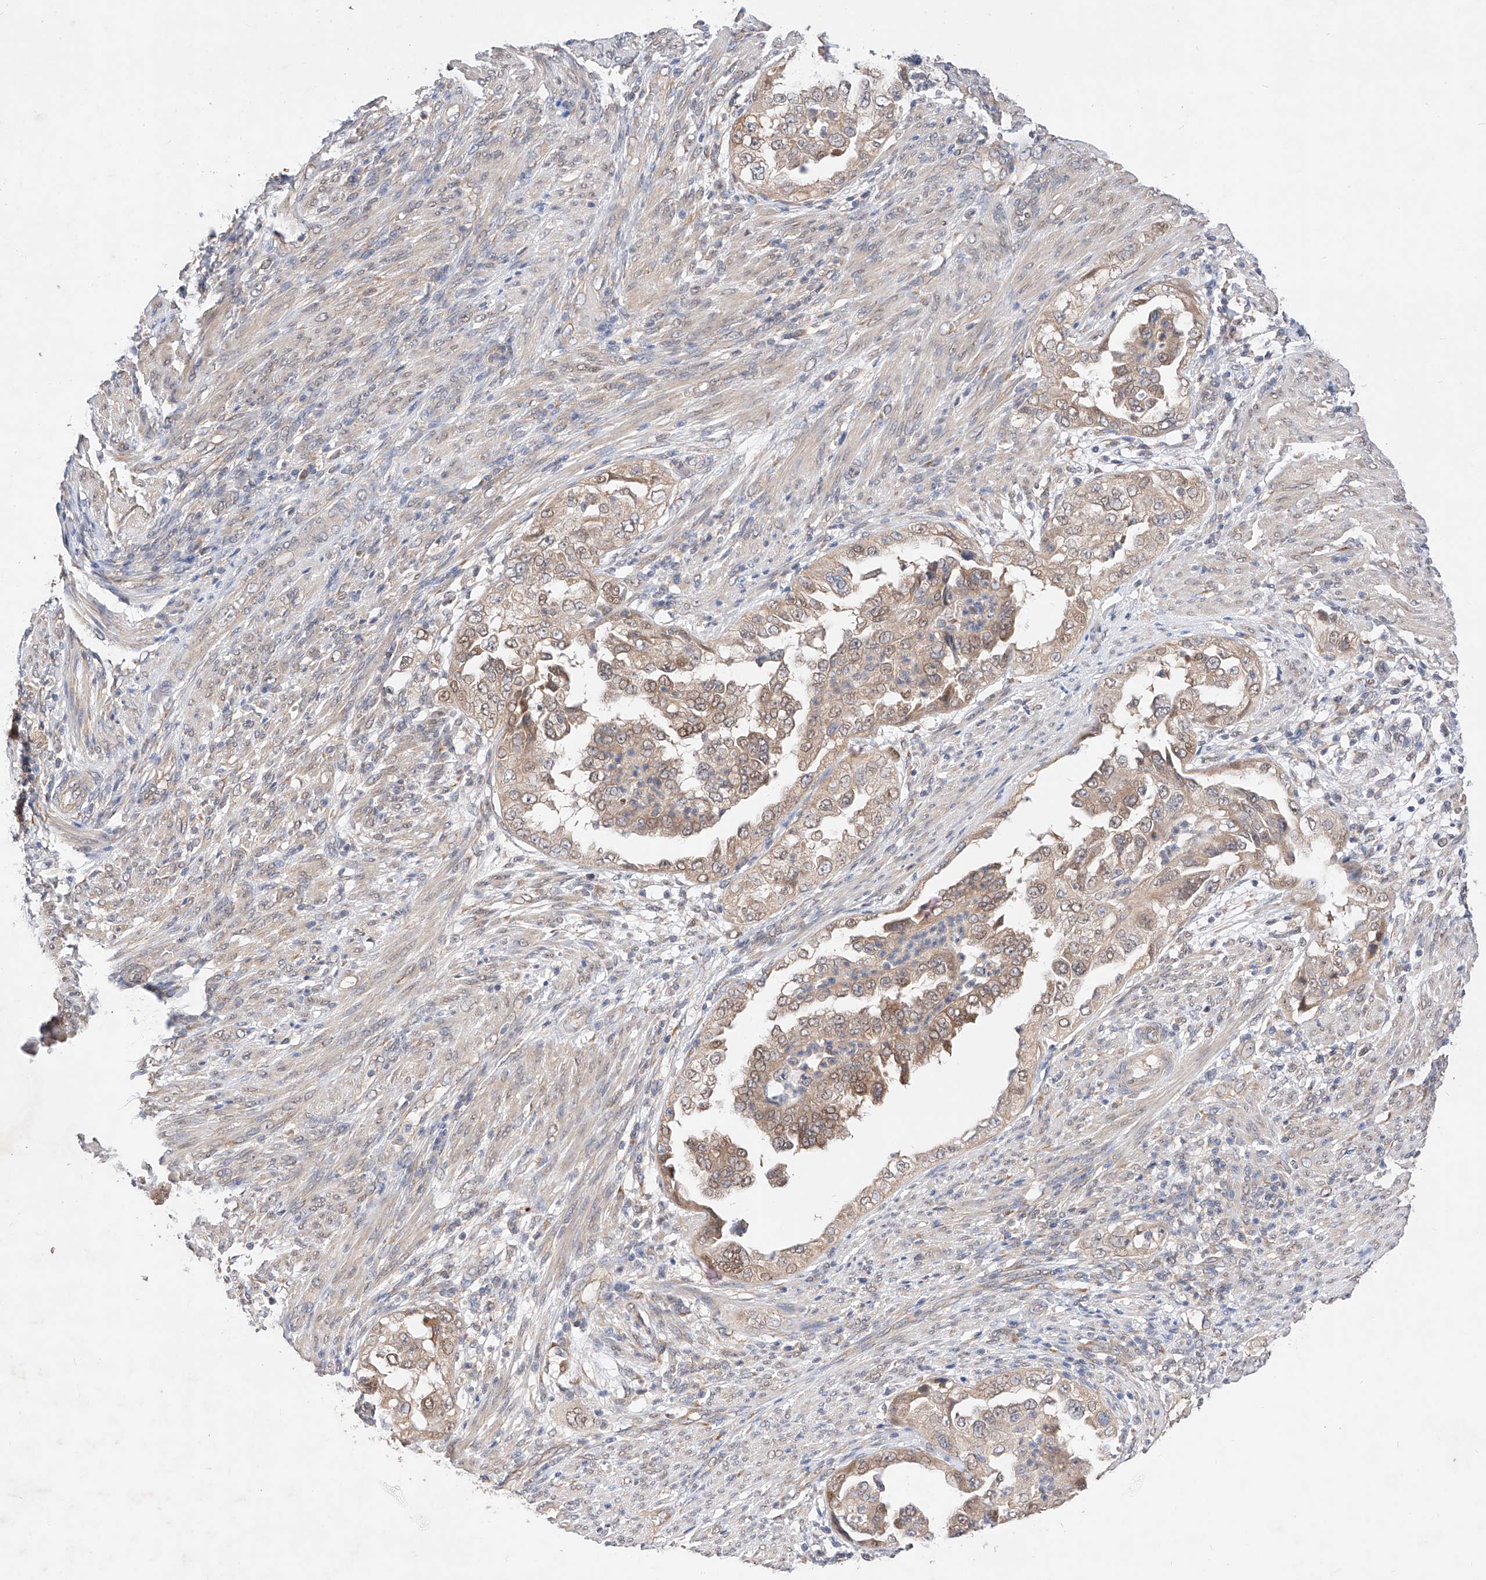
{"staining": {"intensity": "moderate", "quantity": ">75%", "location": "cytoplasmic/membranous,nuclear"}, "tissue": "endometrial cancer", "cell_type": "Tumor cells", "image_type": "cancer", "snomed": [{"axis": "morphology", "description": "Adenocarcinoma, NOS"}, {"axis": "topography", "description": "Endometrium"}], "caption": "Immunohistochemistry micrograph of endometrial cancer (adenocarcinoma) stained for a protein (brown), which displays medium levels of moderate cytoplasmic/membranous and nuclear positivity in approximately >75% of tumor cells.", "gene": "ZSCAN4", "patient": {"sex": "female", "age": 85}}